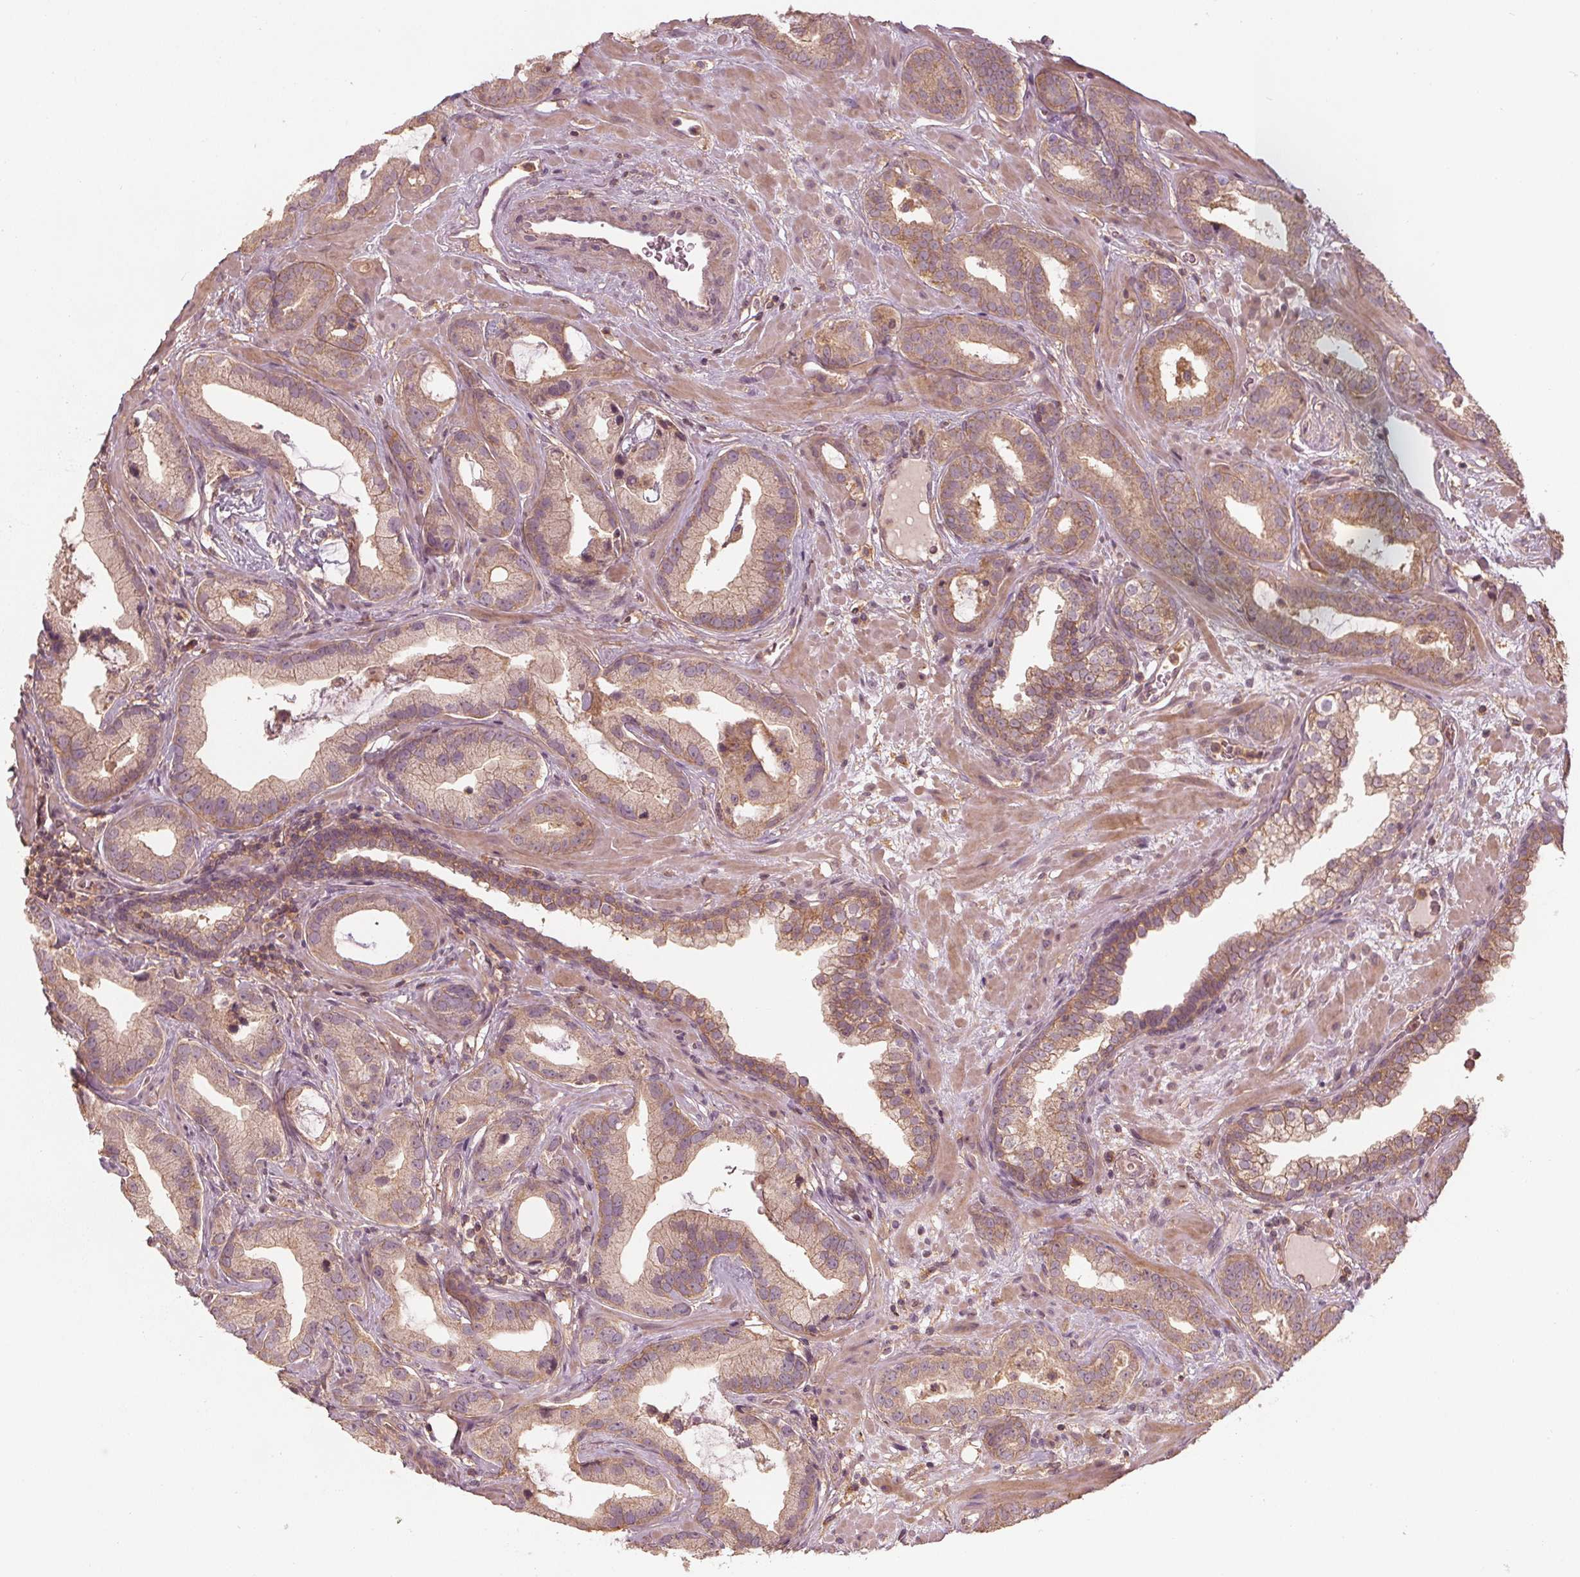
{"staining": {"intensity": "moderate", "quantity": ">75%", "location": "cytoplasmic/membranous"}, "tissue": "prostate cancer", "cell_type": "Tumor cells", "image_type": "cancer", "snomed": [{"axis": "morphology", "description": "Adenocarcinoma, Low grade"}, {"axis": "topography", "description": "Prostate"}], "caption": "Protein expression analysis of low-grade adenocarcinoma (prostate) shows moderate cytoplasmic/membranous staining in about >75% of tumor cells.", "gene": "GNB2", "patient": {"sex": "male", "age": 62}}